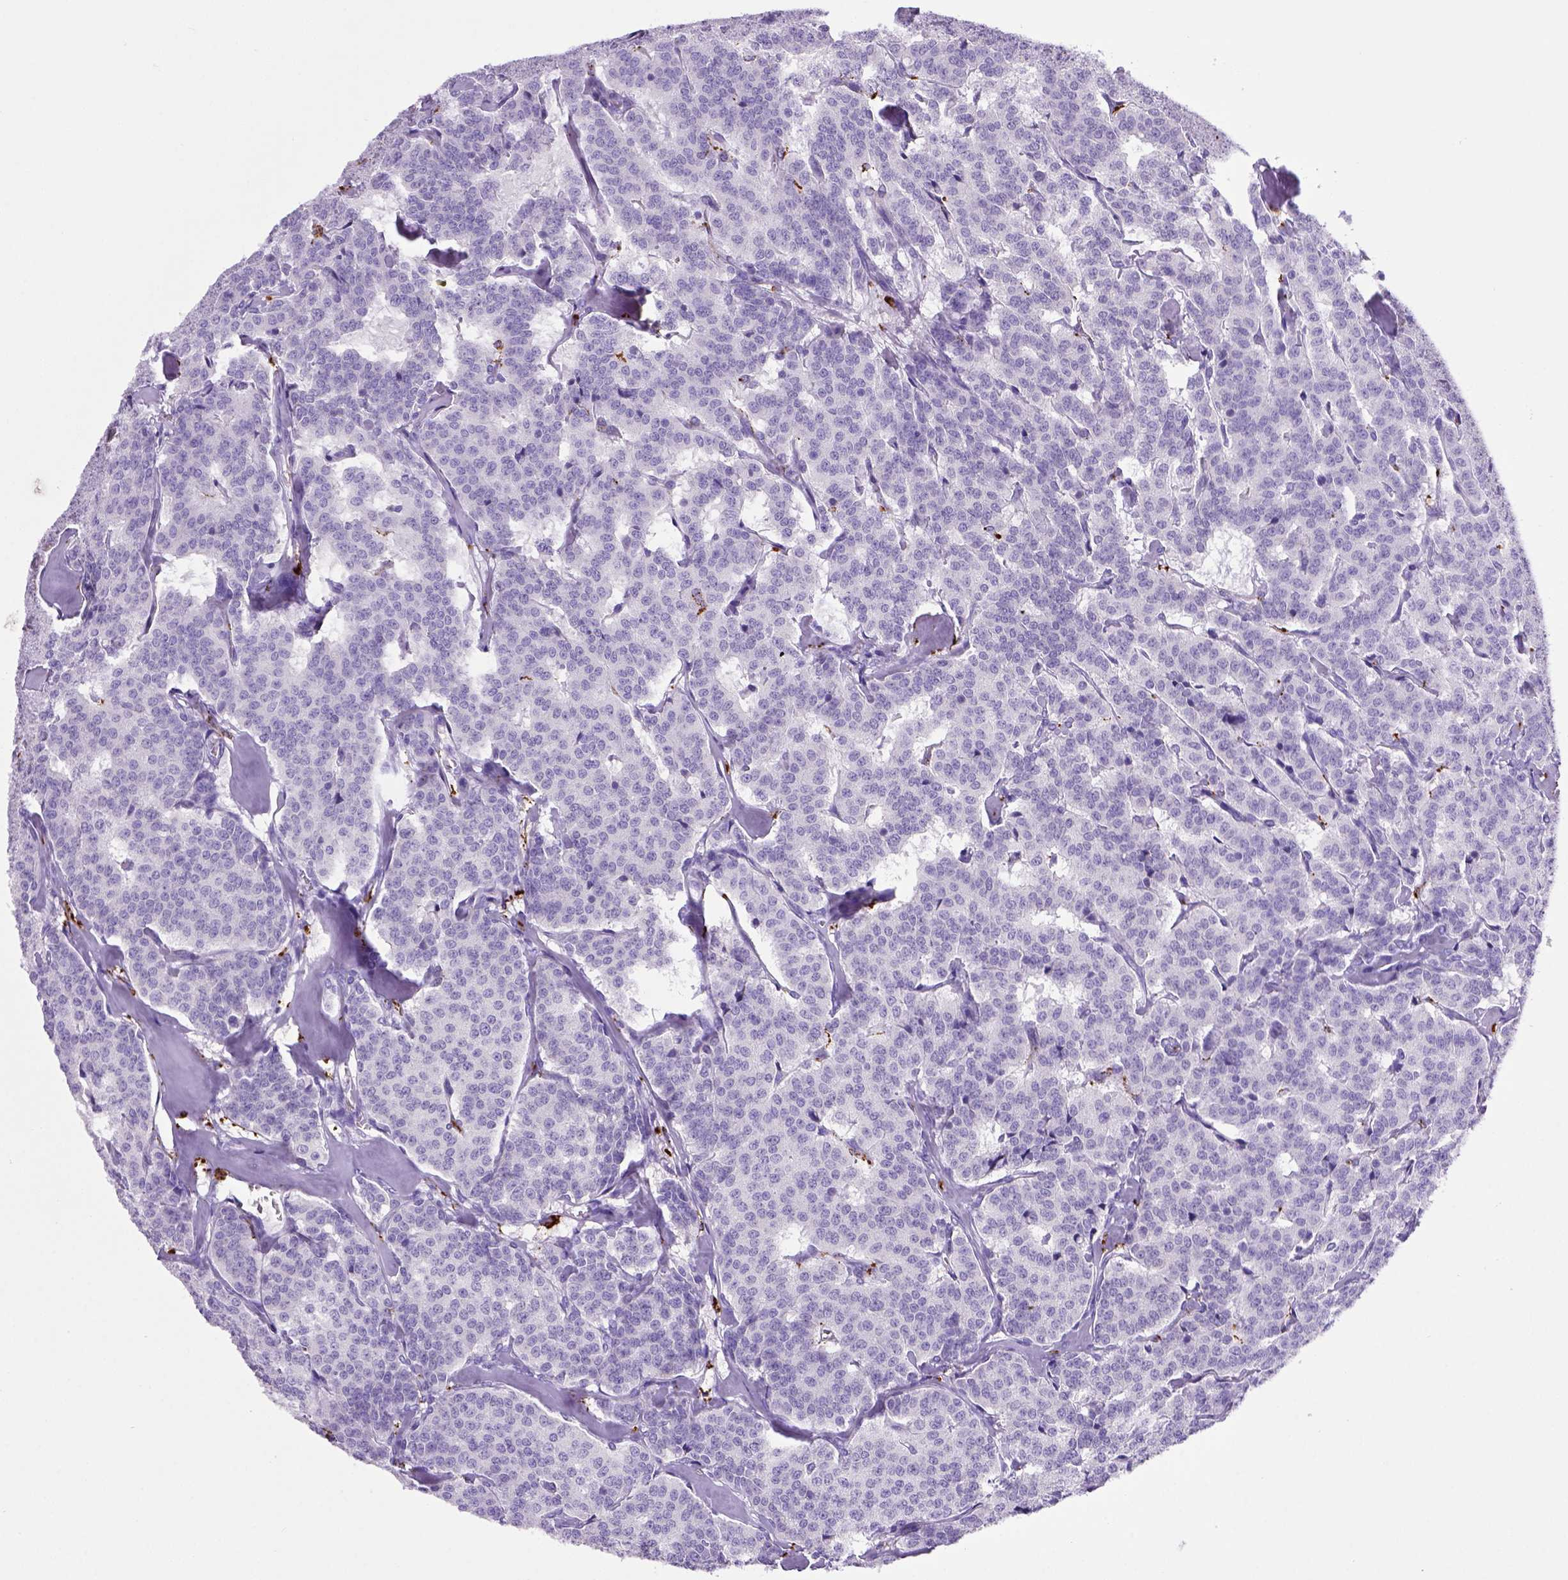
{"staining": {"intensity": "negative", "quantity": "none", "location": "none"}, "tissue": "carcinoid", "cell_type": "Tumor cells", "image_type": "cancer", "snomed": [{"axis": "morphology", "description": "Normal tissue, NOS"}, {"axis": "morphology", "description": "Carcinoid, malignant, NOS"}, {"axis": "topography", "description": "Lung"}], "caption": "Protein analysis of carcinoid demonstrates no significant positivity in tumor cells. (DAB immunohistochemistry with hematoxylin counter stain).", "gene": "CD68", "patient": {"sex": "female", "age": 46}}